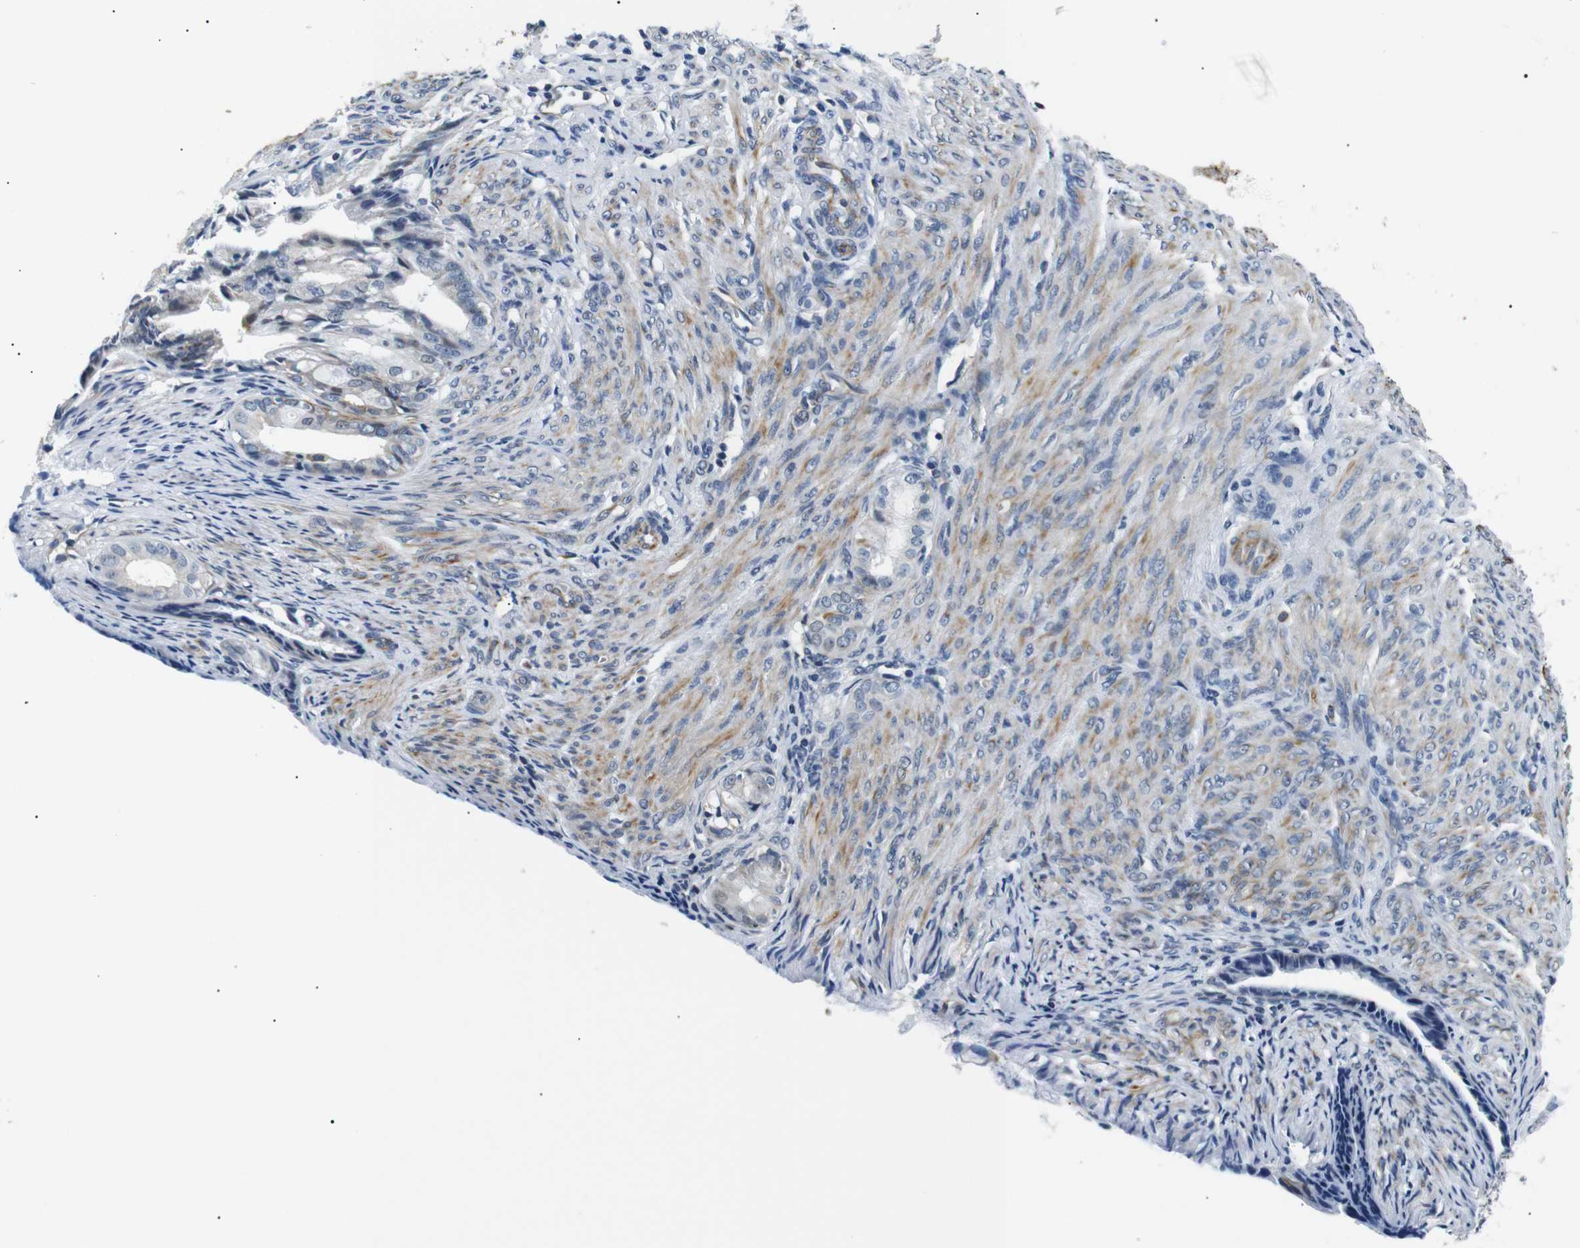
{"staining": {"intensity": "weak", "quantity": "<25%", "location": "cytoplasmic/membranous"}, "tissue": "endometrial cancer", "cell_type": "Tumor cells", "image_type": "cancer", "snomed": [{"axis": "morphology", "description": "Adenocarcinoma, NOS"}, {"axis": "topography", "description": "Endometrium"}], "caption": "Immunohistochemistry of adenocarcinoma (endometrial) shows no positivity in tumor cells.", "gene": "TAFA1", "patient": {"sex": "female", "age": 86}}